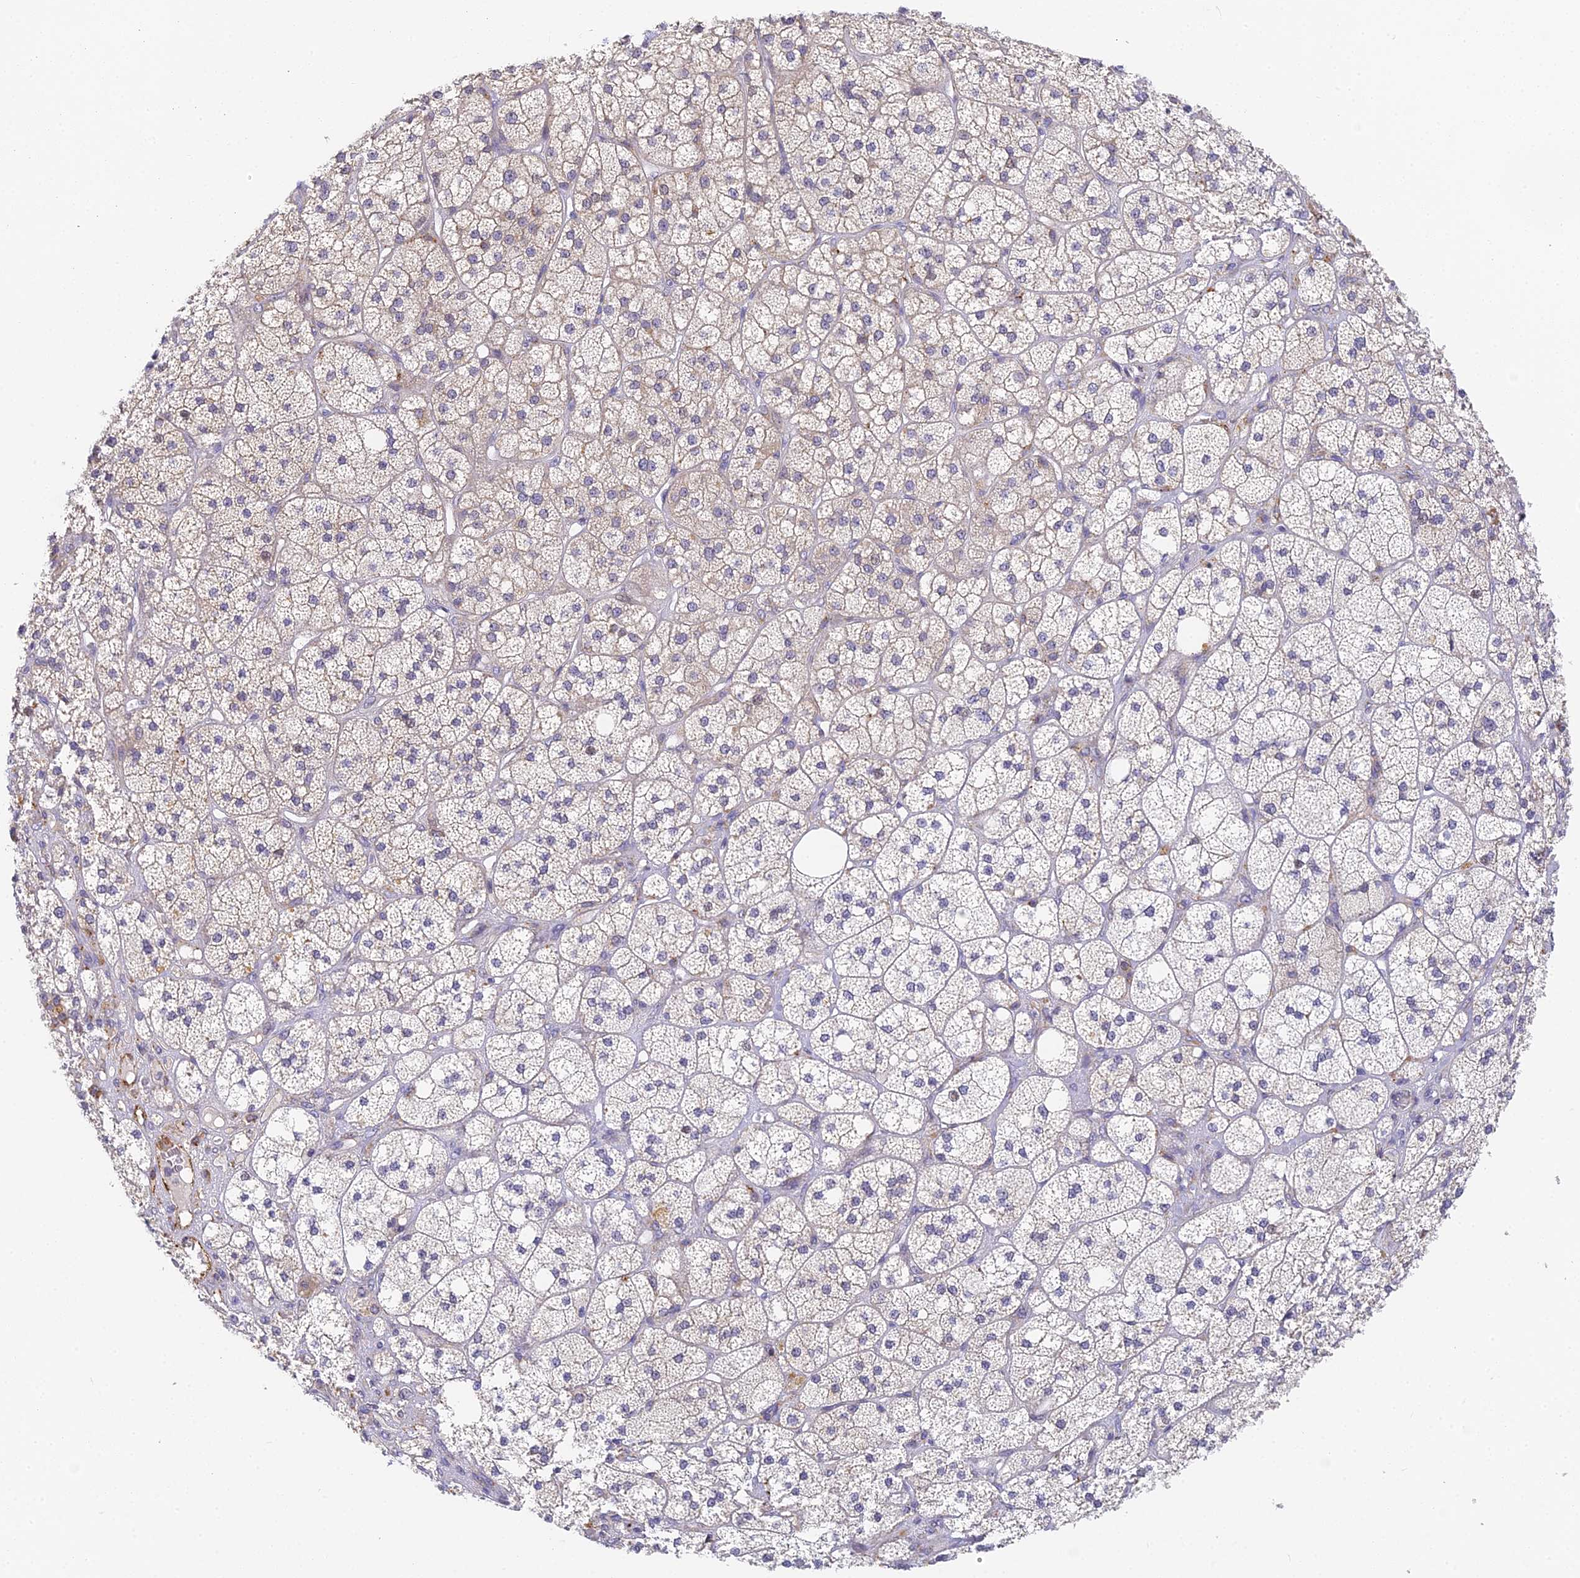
{"staining": {"intensity": "moderate", "quantity": "25%-75%", "location": "cytoplasmic/membranous"}, "tissue": "adrenal gland", "cell_type": "Glandular cells", "image_type": "normal", "snomed": [{"axis": "morphology", "description": "Normal tissue, NOS"}, {"axis": "topography", "description": "Adrenal gland"}], "caption": "Immunohistochemistry (DAB) staining of benign adrenal gland displays moderate cytoplasmic/membranous protein staining in about 25%-75% of glandular cells.", "gene": "DNAAF10", "patient": {"sex": "male", "age": 61}}